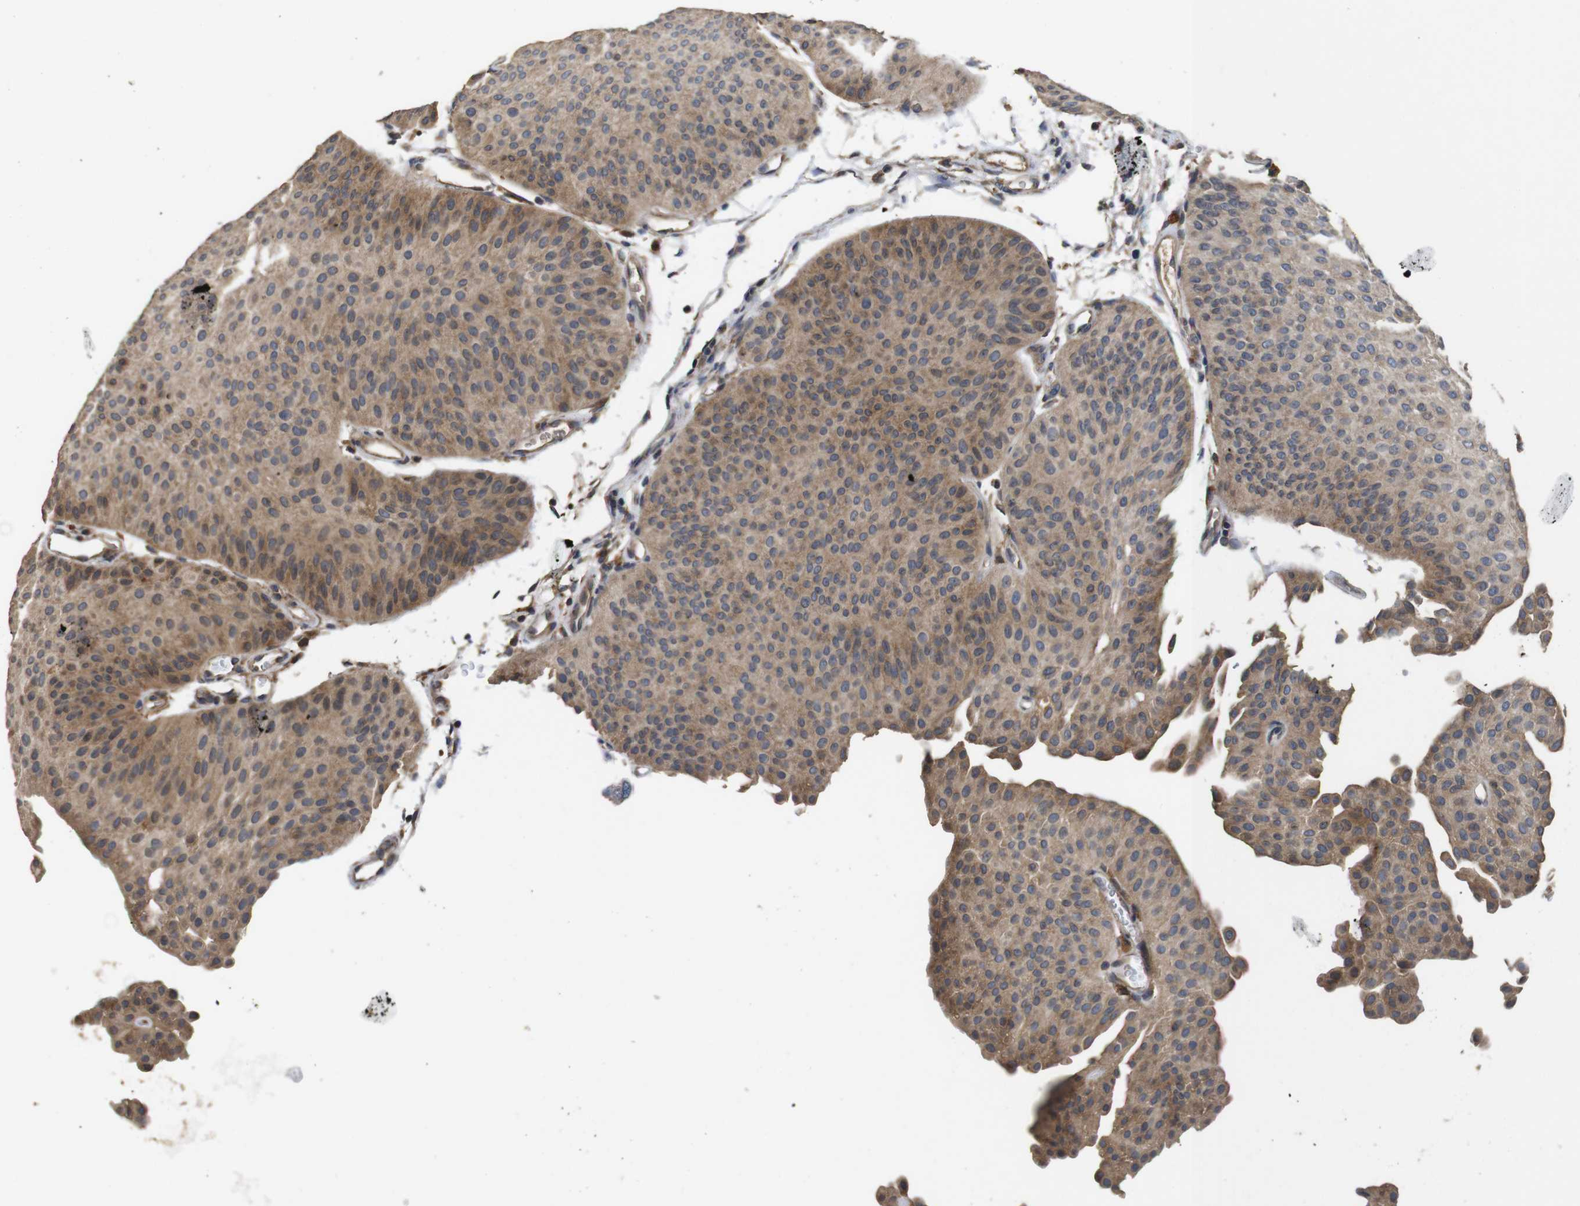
{"staining": {"intensity": "moderate", "quantity": ">75%", "location": "cytoplasmic/membranous"}, "tissue": "urothelial cancer", "cell_type": "Tumor cells", "image_type": "cancer", "snomed": [{"axis": "morphology", "description": "Urothelial carcinoma, Low grade"}, {"axis": "topography", "description": "Urinary bladder"}], "caption": "Immunohistochemical staining of low-grade urothelial carcinoma reveals medium levels of moderate cytoplasmic/membranous expression in about >75% of tumor cells. The staining was performed using DAB (3,3'-diaminobenzidine) to visualize the protein expression in brown, while the nuclei were stained in blue with hematoxylin (Magnification: 20x).", "gene": "ARHGAP24", "patient": {"sex": "female", "age": 60}}